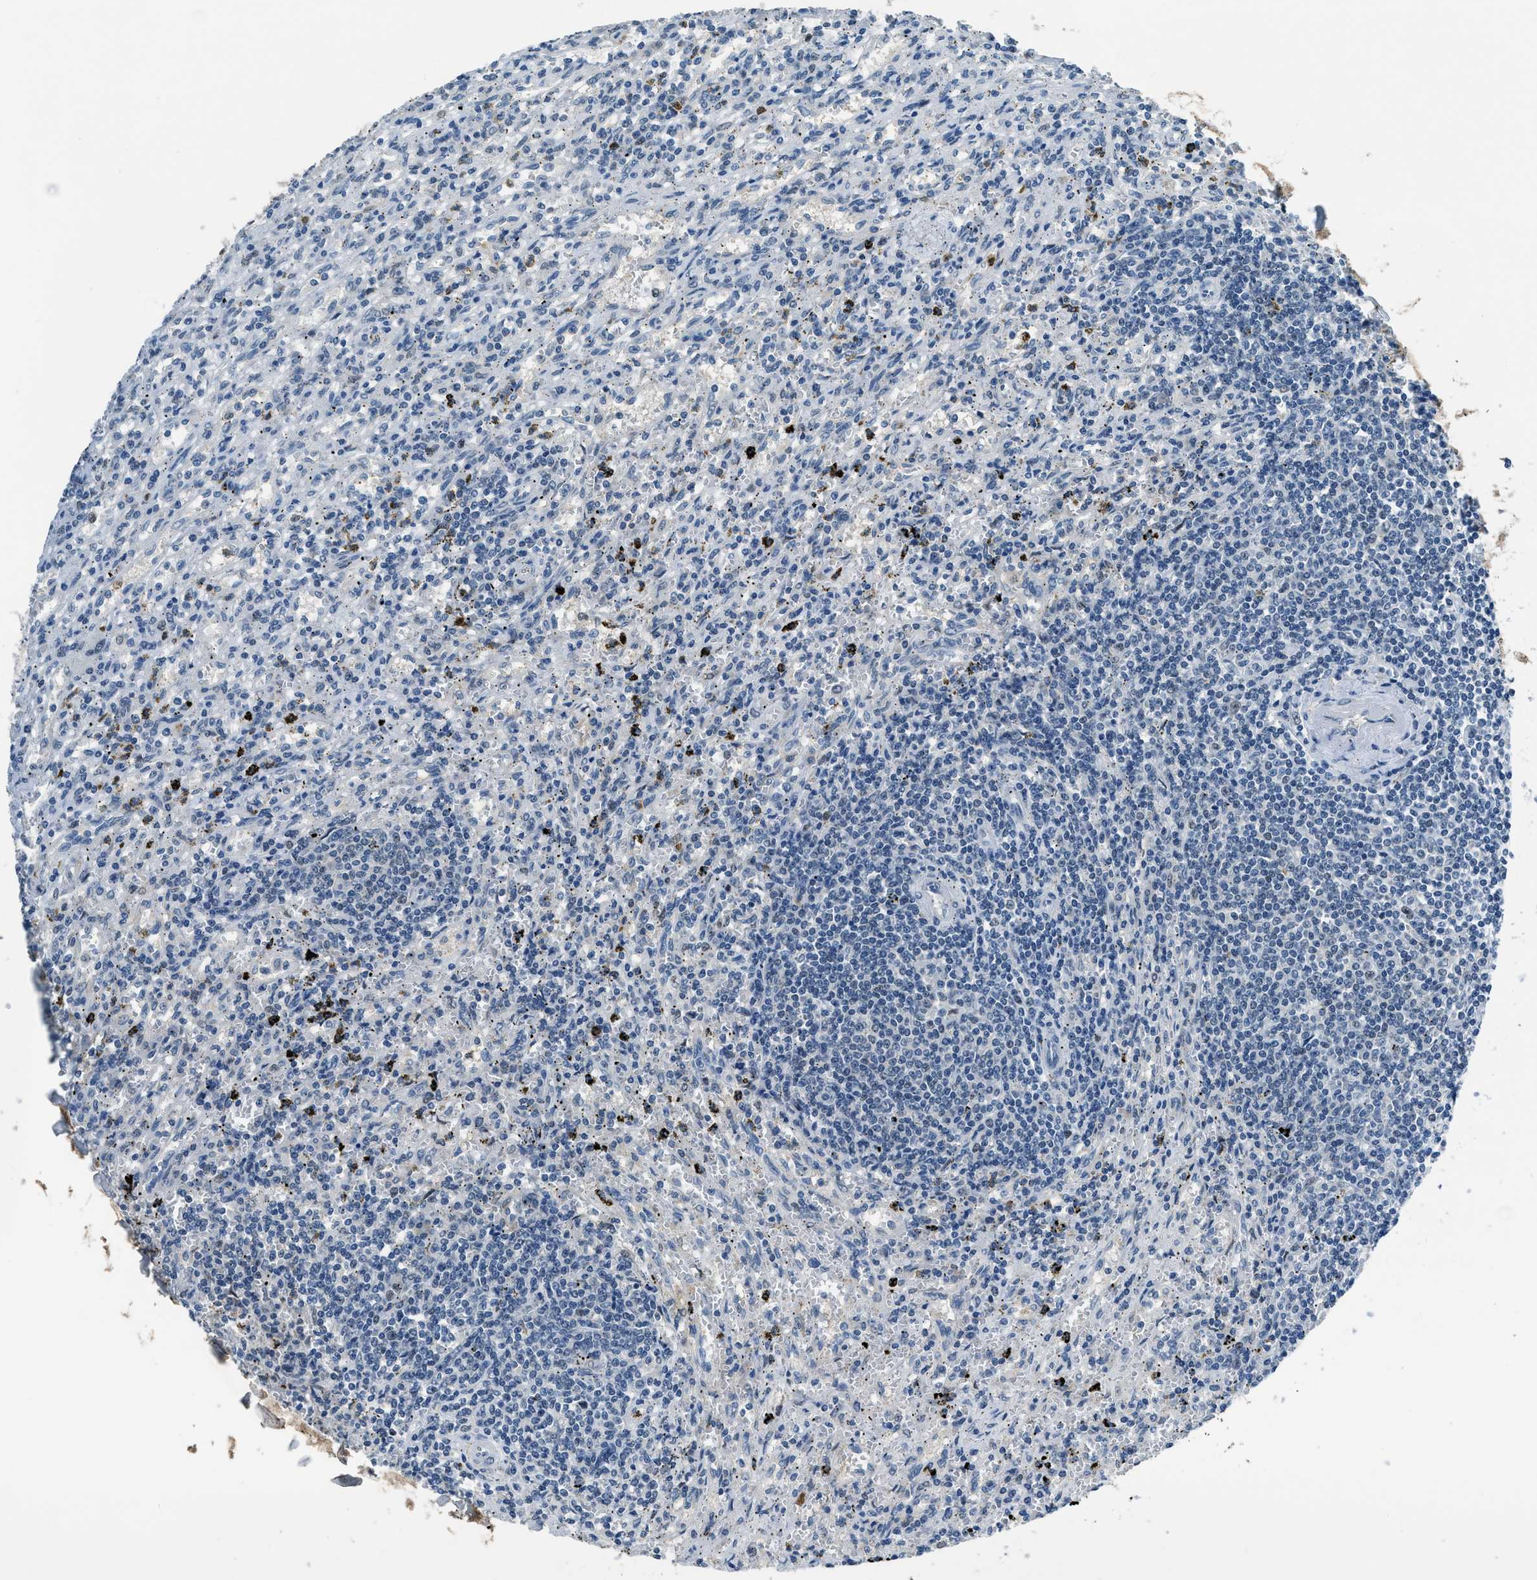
{"staining": {"intensity": "negative", "quantity": "none", "location": "none"}, "tissue": "lymphoma", "cell_type": "Tumor cells", "image_type": "cancer", "snomed": [{"axis": "morphology", "description": "Malignant lymphoma, non-Hodgkin's type, Low grade"}, {"axis": "topography", "description": "Spleen"}], "caption": "Image shows no protein positivity in tumor cells of malignant lymphoma, non-Hodgkin's type (low-grade) tissue.", "gene": "DUSP19", "patient": {"sex": "male", "age": 76}}